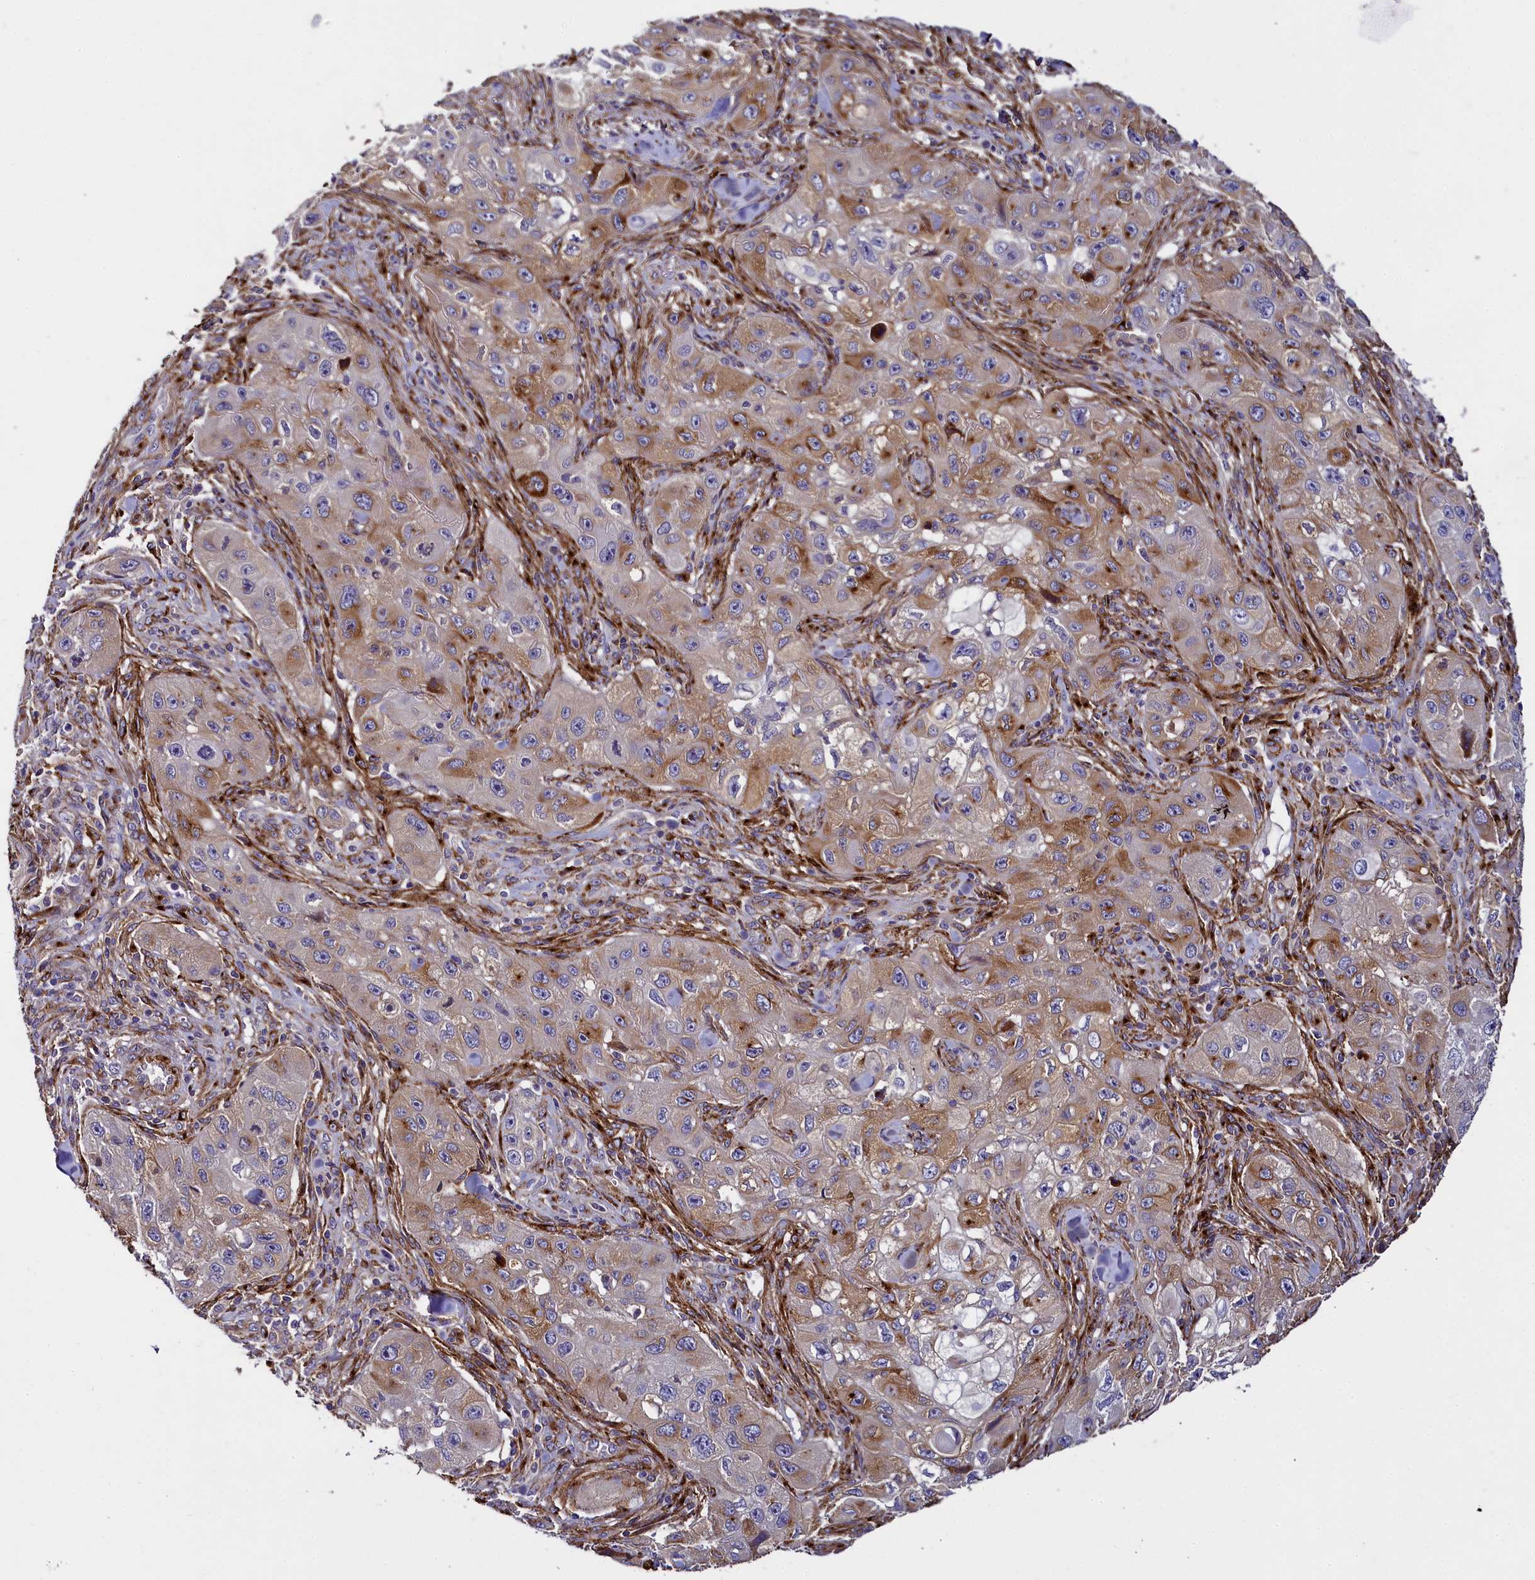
{"staining": {"intensity": "moderate", "quantity": "25%-75%", "location": "cytoplasmic/membranous"}, "tissue": "skin cancer", "cell_type": "Tumor cells", "image_type": "cancer", "snomed": [{"axis": "morphology", "description": "Squamous cell carcinoma, NOS"}, {"axis": "topography", "description": "Skin"}, {"axis": "topography", "description": "Subcutis"}], "caption": "Immunohistochemistry (DAB (3,3'-diaminobenzidine)) staining of skin cancer (squamous cell carcinoma) demonstrates moderate cytoplasmic/membranous protein staining in about 25%-75% of tumor cells. (Brightfield microscopy of DAB IHC at high magnification).", "gene": "MRC2", "patient": {"sex": "male", "age": 73}}